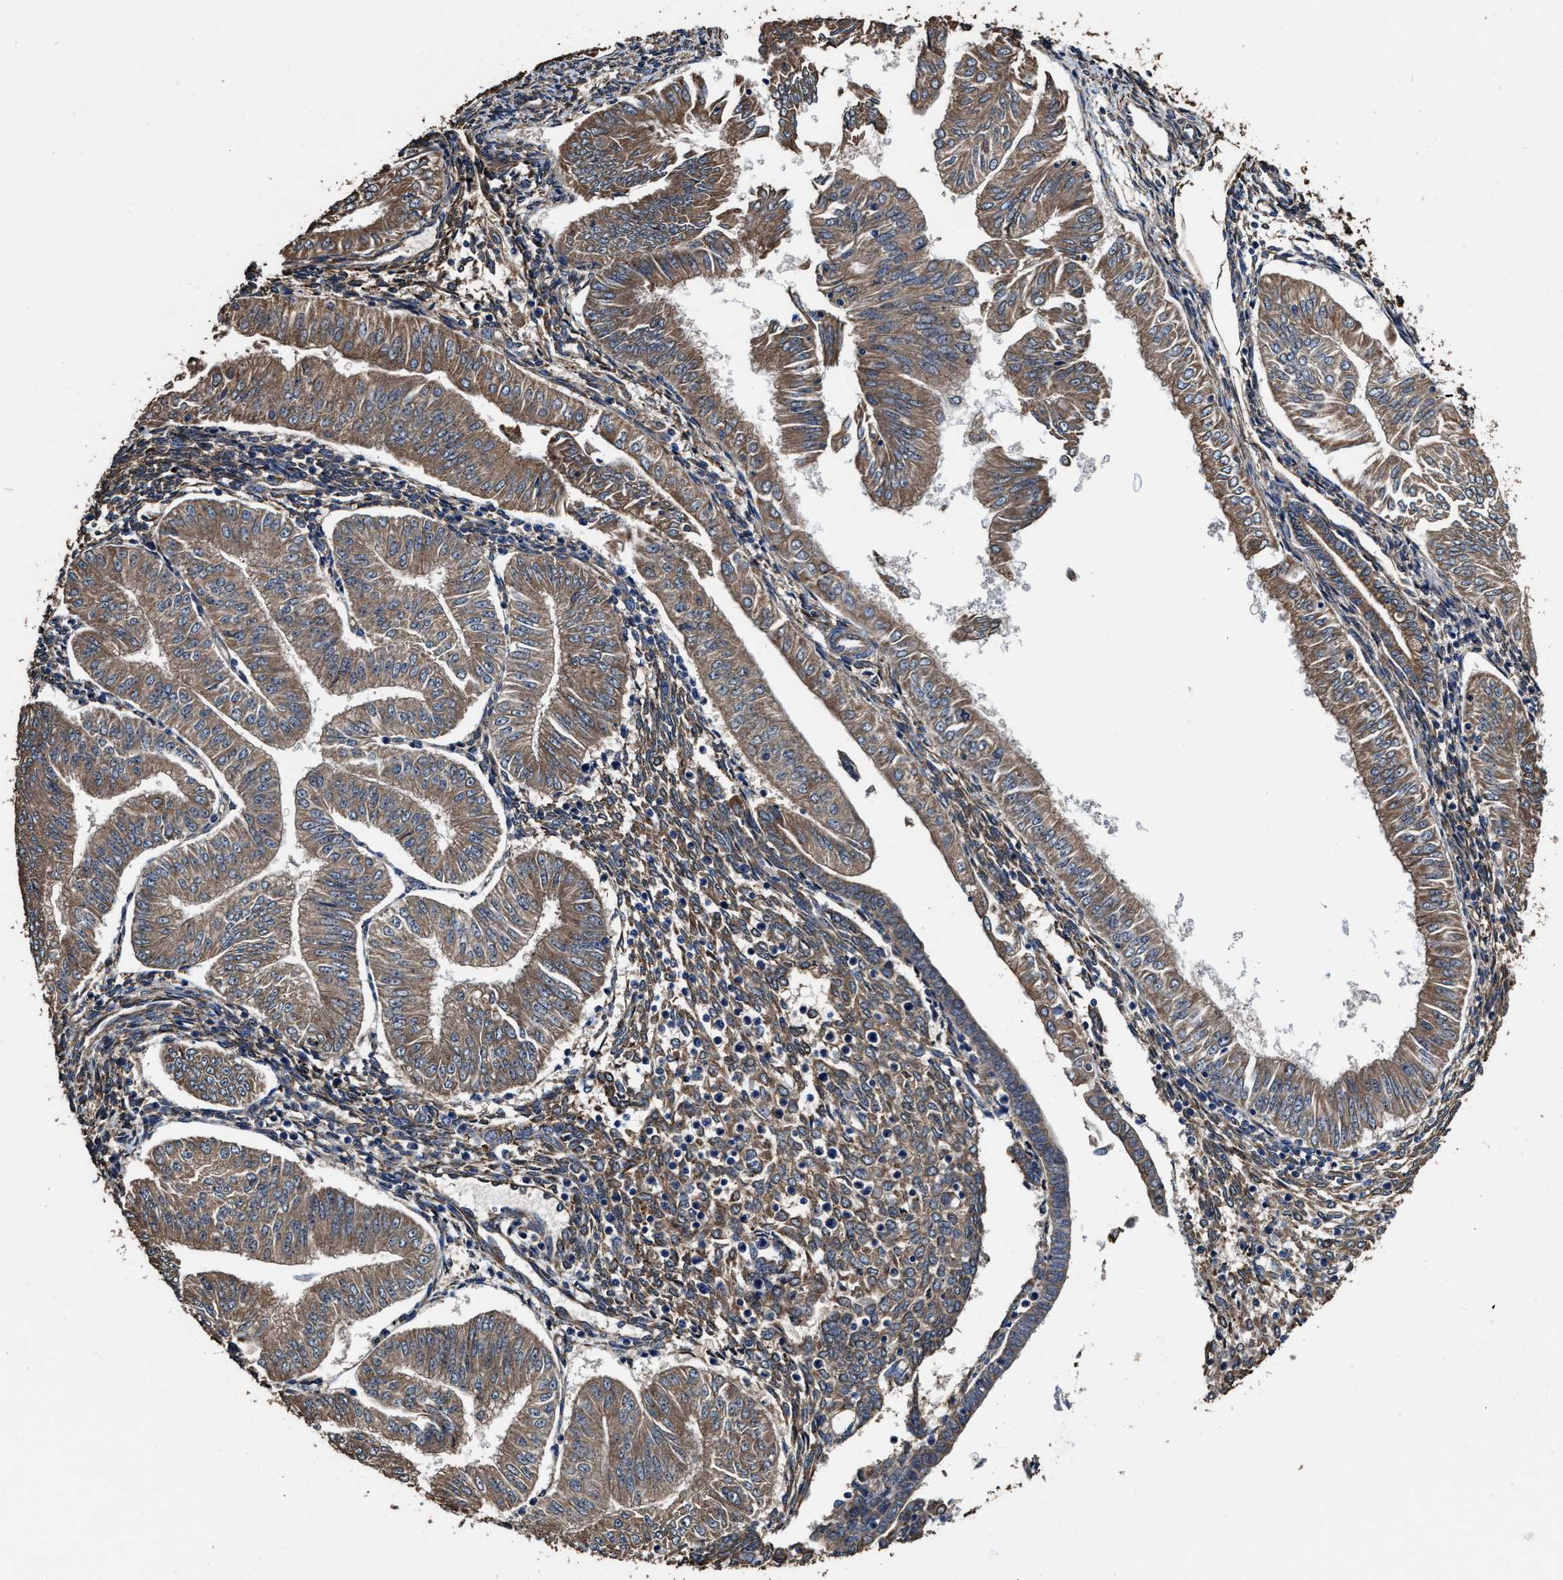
{"staining": {"intensity": "moderate", "quantity": ">75%", "location": "cytoplasmic/membranous"}, "tissue": "endometrial cancer", "cell_type": "Tumor cells", "image_type": "cancer", "snomed": [{"axis": "morphology", "description": "Normal tissue, NOS"}, {"axis": "morphology", "description": "Adenocarcinoma, NOS"}, {"axis": "topography", "description": "Endometrium"}], "caption": "The immunohistochemical stain labels moderate cytoplasmic/membranous positivity in tumor cells of endometrial adenocarcinoma tissue. (DAB IHC with brightfield microscopy, high magnification).", "gene": "IDNK", "patient": {"sex": "female", "age": 53}}